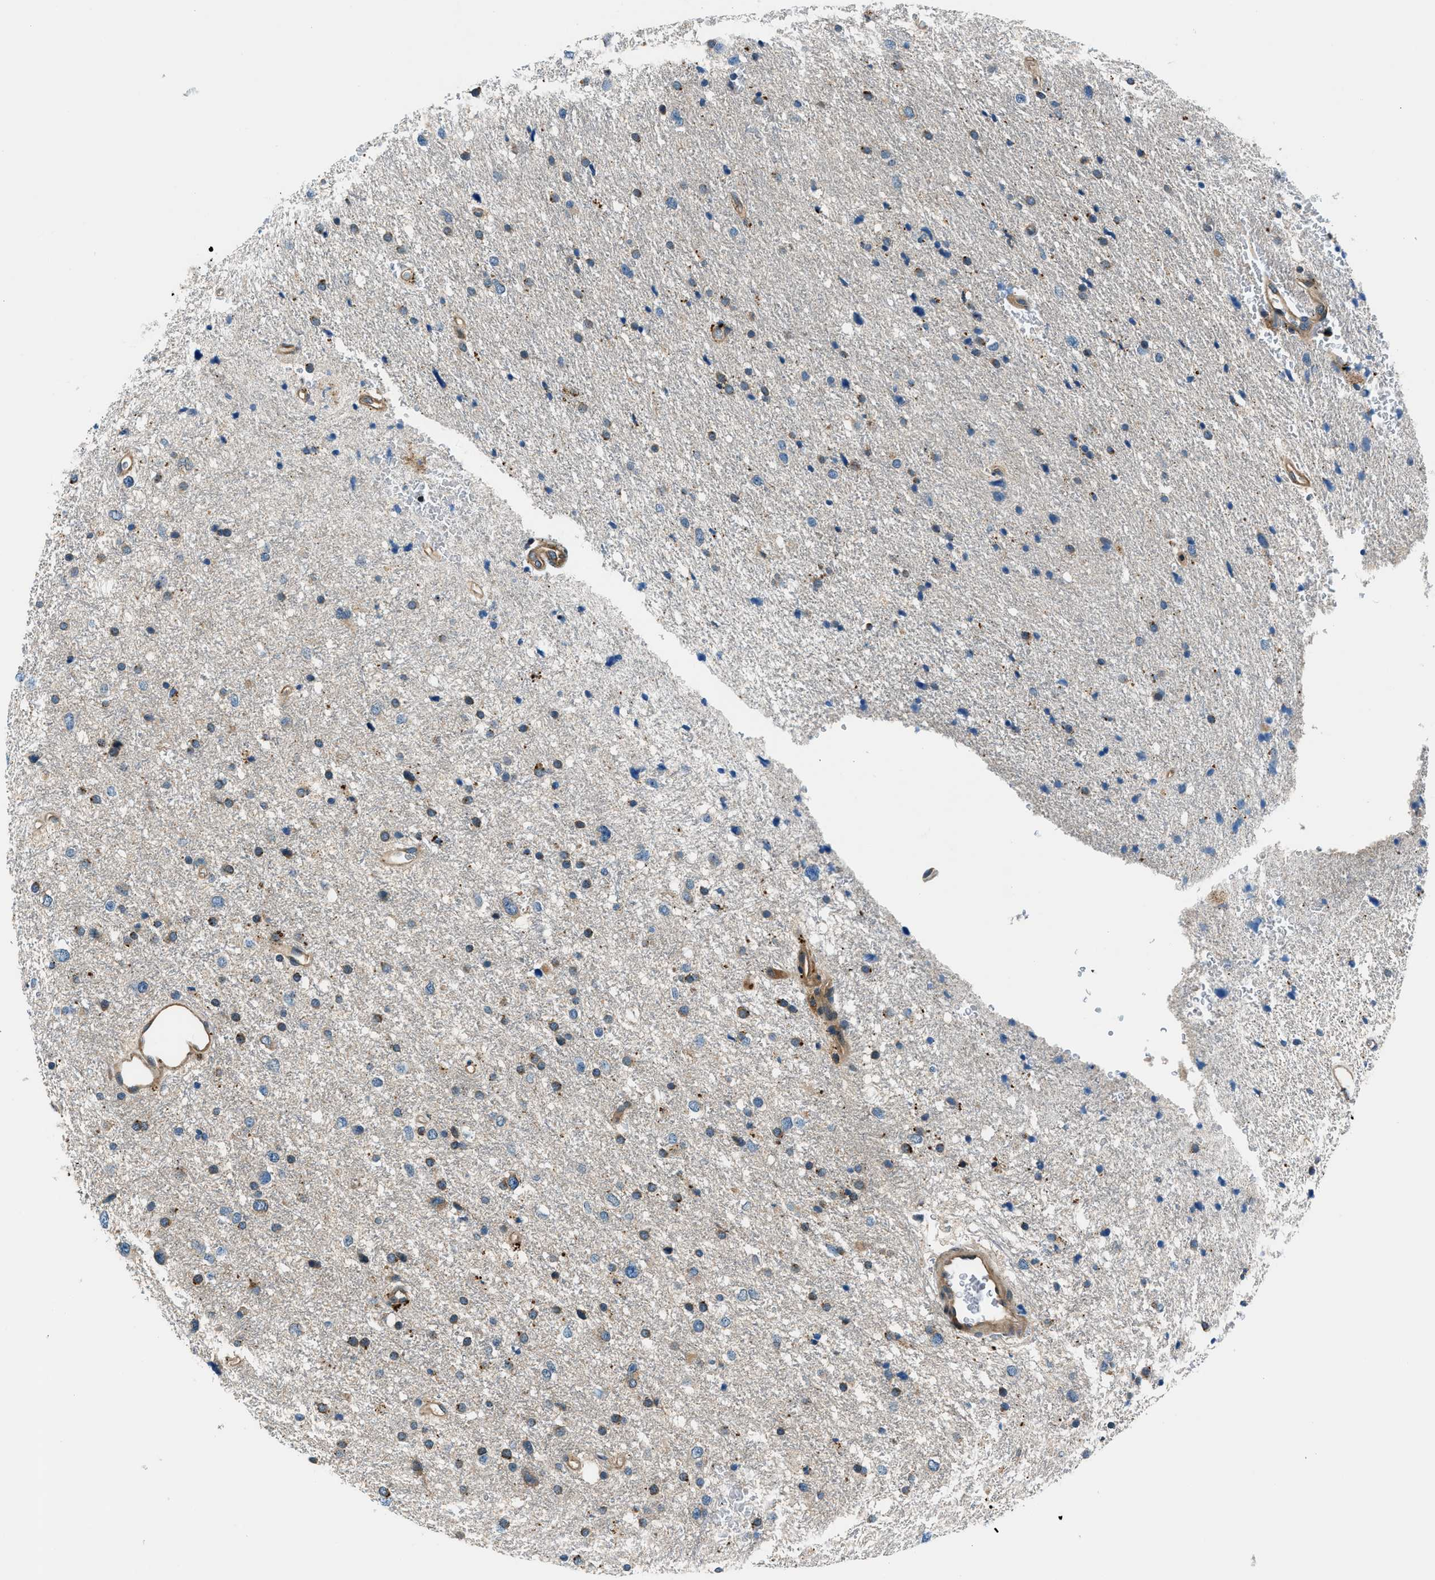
{"staining": {"intensity": "weak", "quantity": "<25%", "location": "cytoplasmic/membranous"}, "tissue": "glioma", "cell_type": "Tumor cells", "image_type": "cancer", "snomed": [{"axis": "morphology", "description": "Glioma, malignant, Low grade"}, {"axis": "topography", "description": "Brain"}], "caption": "This image is of malignant glioma (low-grade) stained with immunohistochemistry (IHC) to label a protein in brown with the nuclei are counter-stained blue. There is no expression in tumor cells.", "gene": "SLC19A2", "patient": {"sex": "female", "age": 37}}